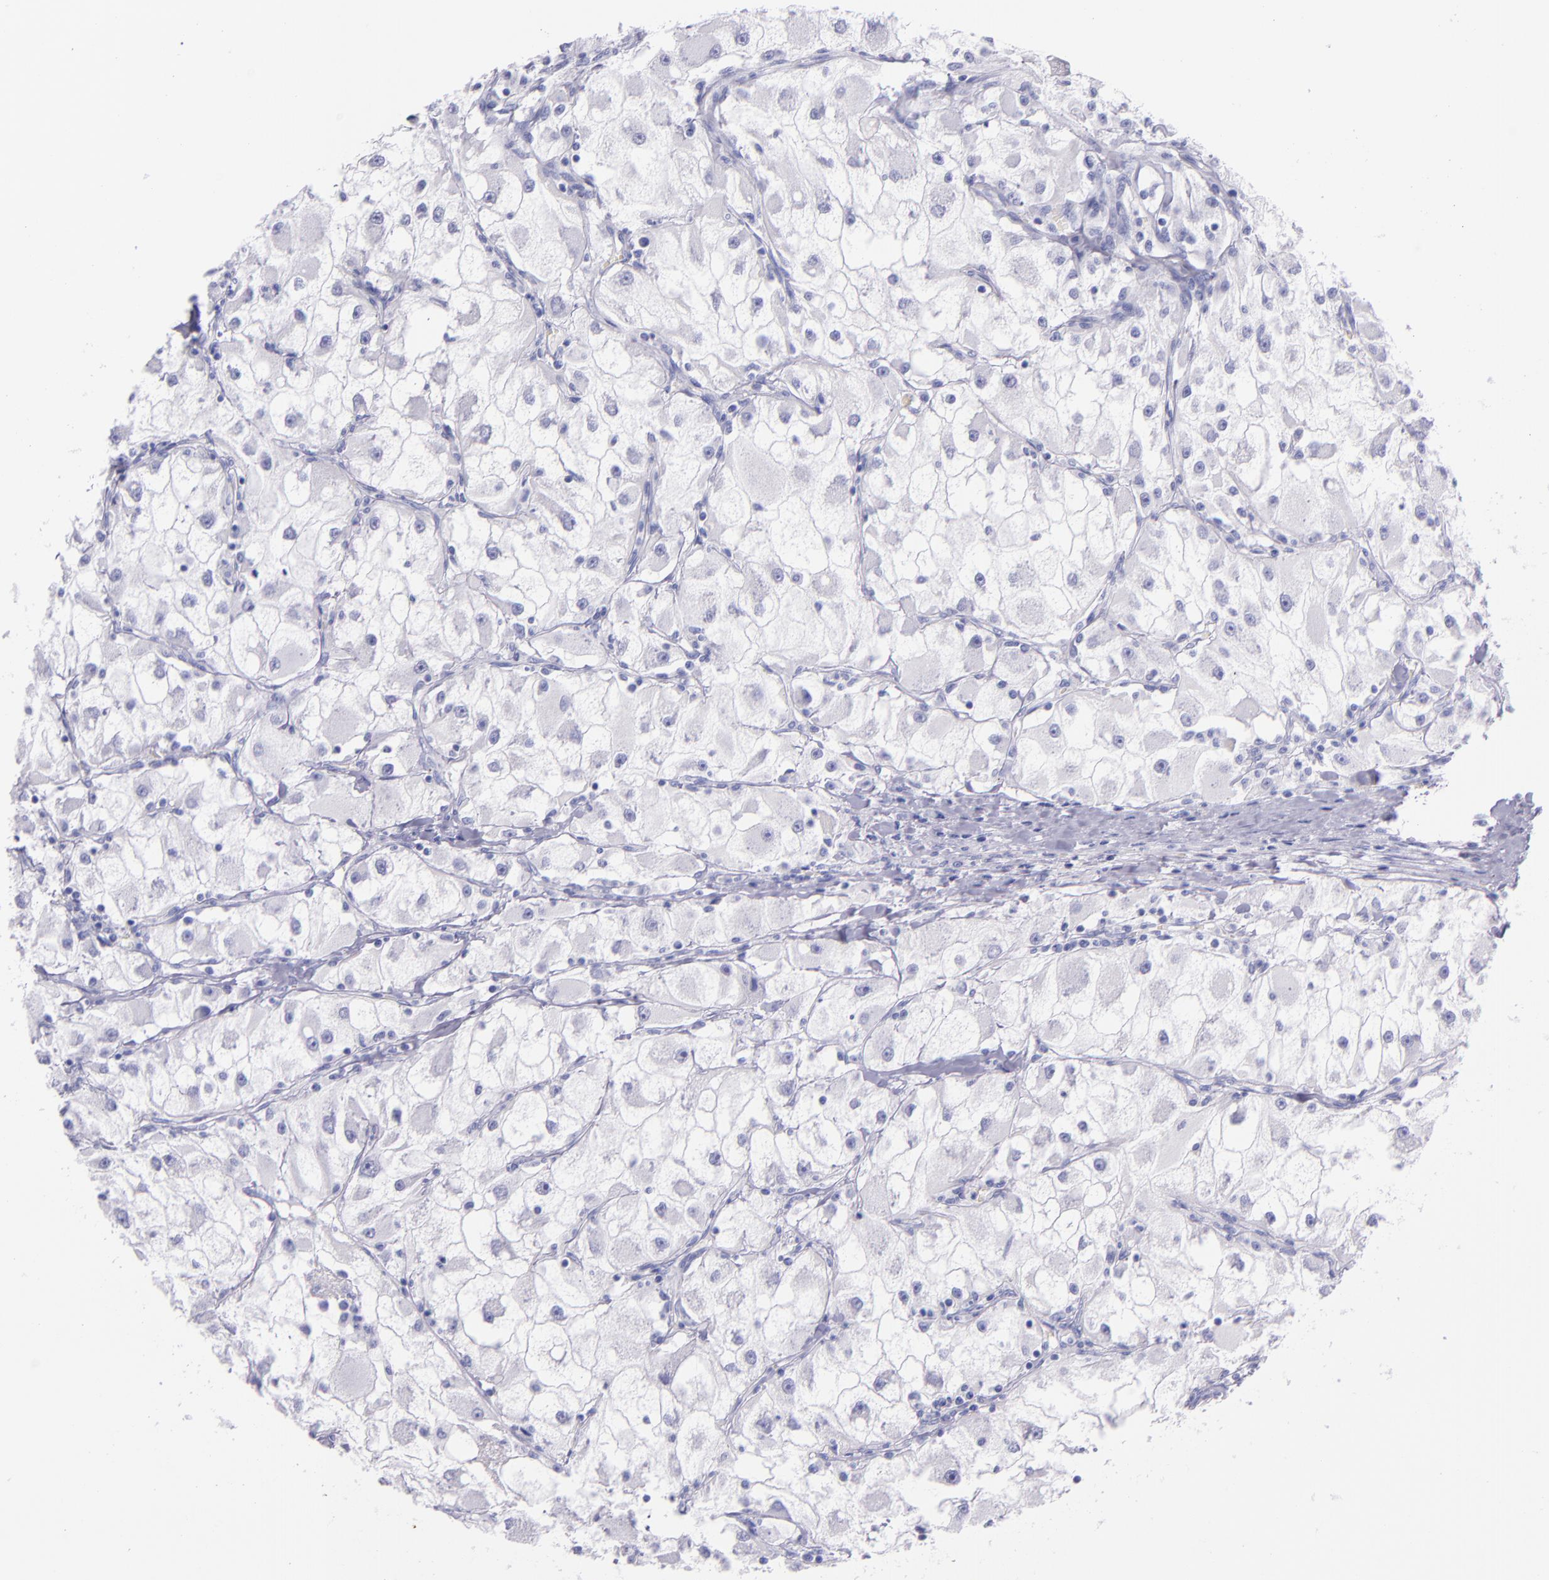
{"staining": {"intensity": "negative", "quantity": "none", "location": "none"}, "tissue": "renal cancer", "cell_type": "Tumor cells", "image_type": "cancer", "snomed": [{"axis": "morphology", "description": "Adenocarcinoma, NOS"}, {"axis": "topography", "description": "Kidney"}], "caption": "This is an immunohistochemistry (IHC) image of human renal cancer (adenocarcinoma). There is no positivity in tumor cells.", "gene": "SFTPA2", "patient": {"sex": "female", "age": 73}}